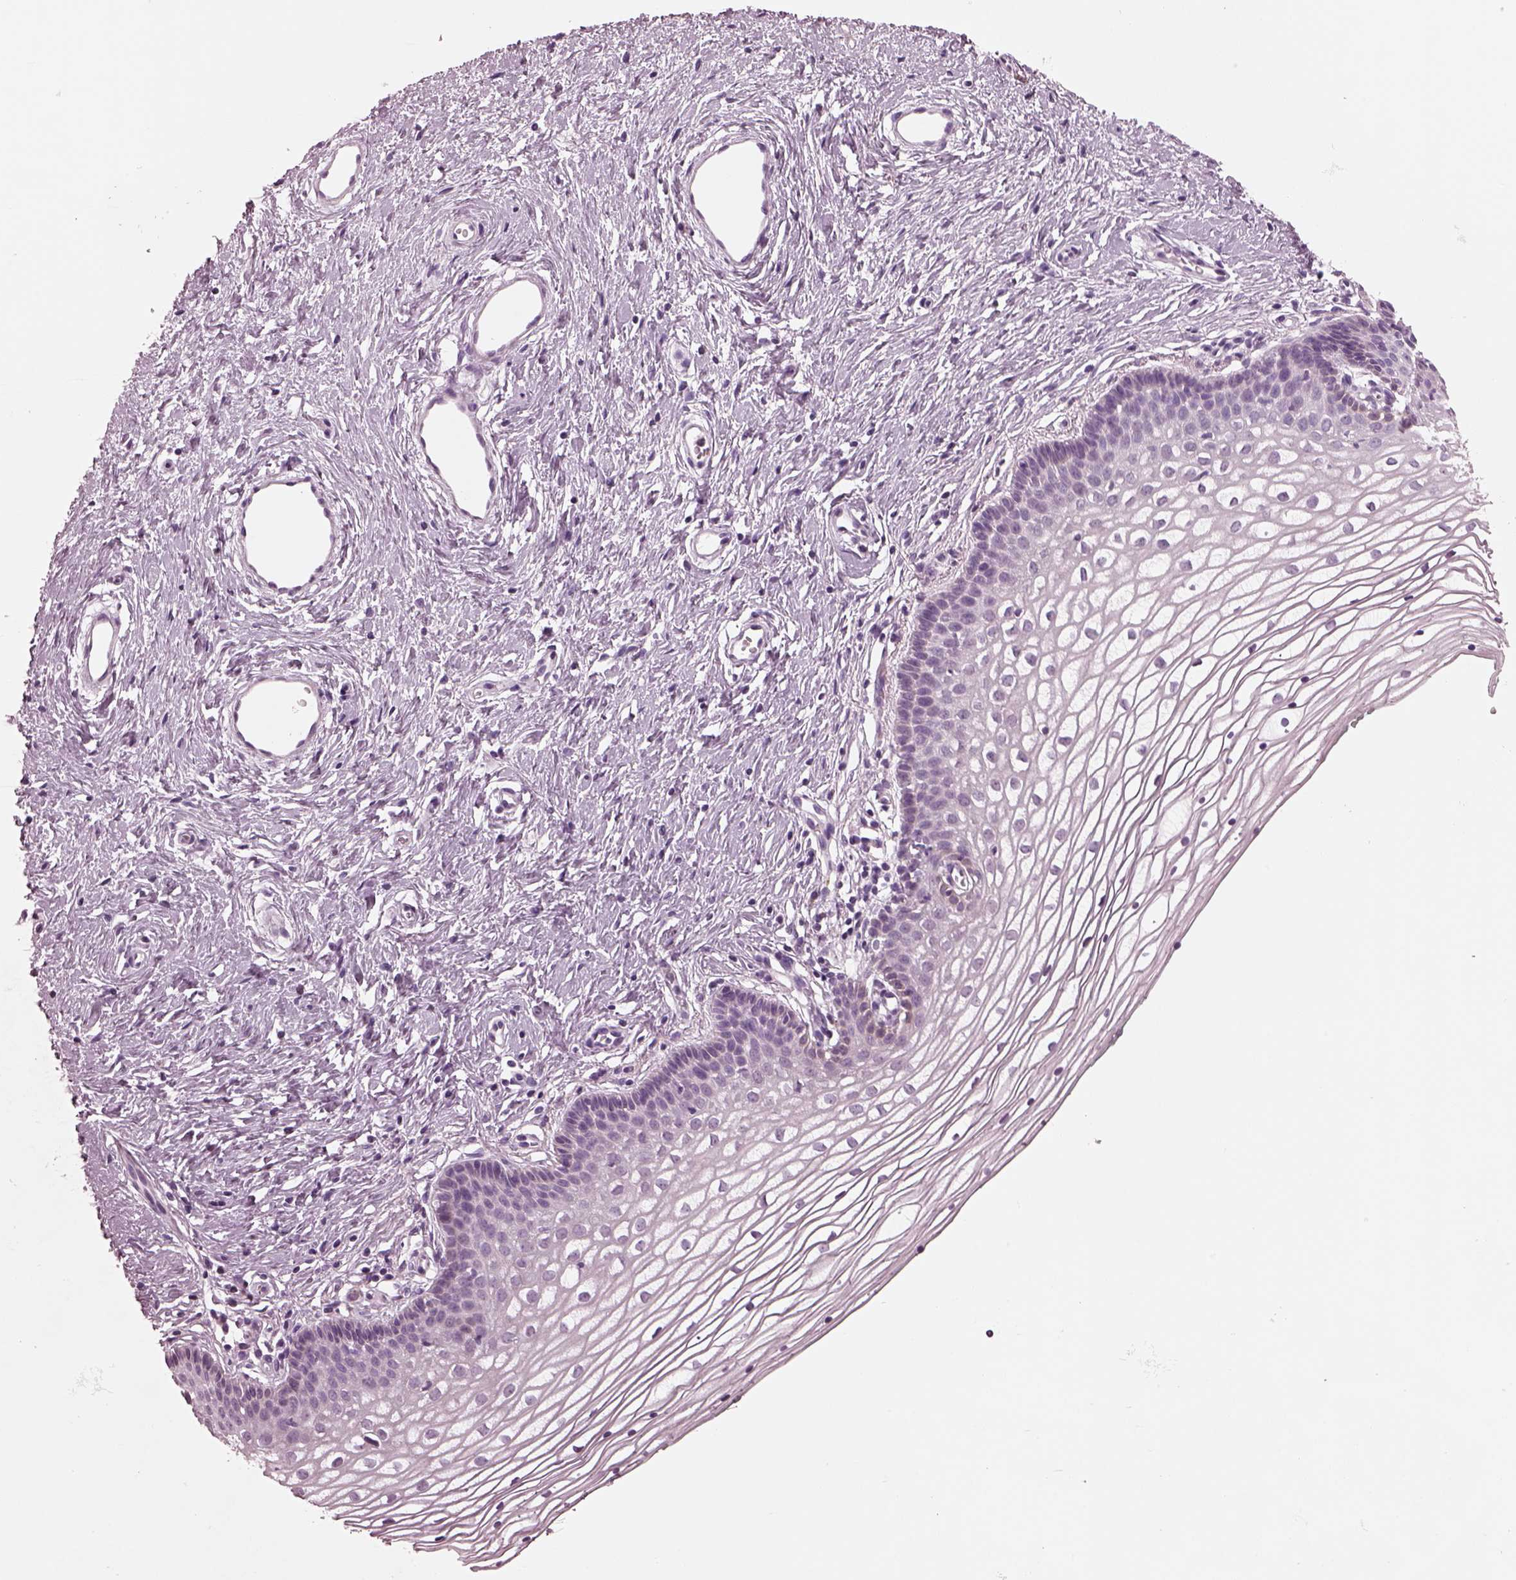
{"staining": {"intensity": "negative", "quantity": "none", "location": "none"}, "tissue": "vagina", "cell_type": "Squamous epithelial cells", "image_type": "normal", "snomed": [{"axis": "morphology", "description": "Normal tissue, NOS"}, {"axis": "topography", "description": "Vagina"}], "caption": "Immunohistochemical staining of unremarkable vagina shows no significant staining in squamous epithelial cells. (Stains: DAB immunohistochemistry (IHC) with hematoxylin counter stain, Microscopy: brightfield microscopy at high magnification).", "gene": "SLAMF8", "patient": {"sex": "female", "age": 36}}